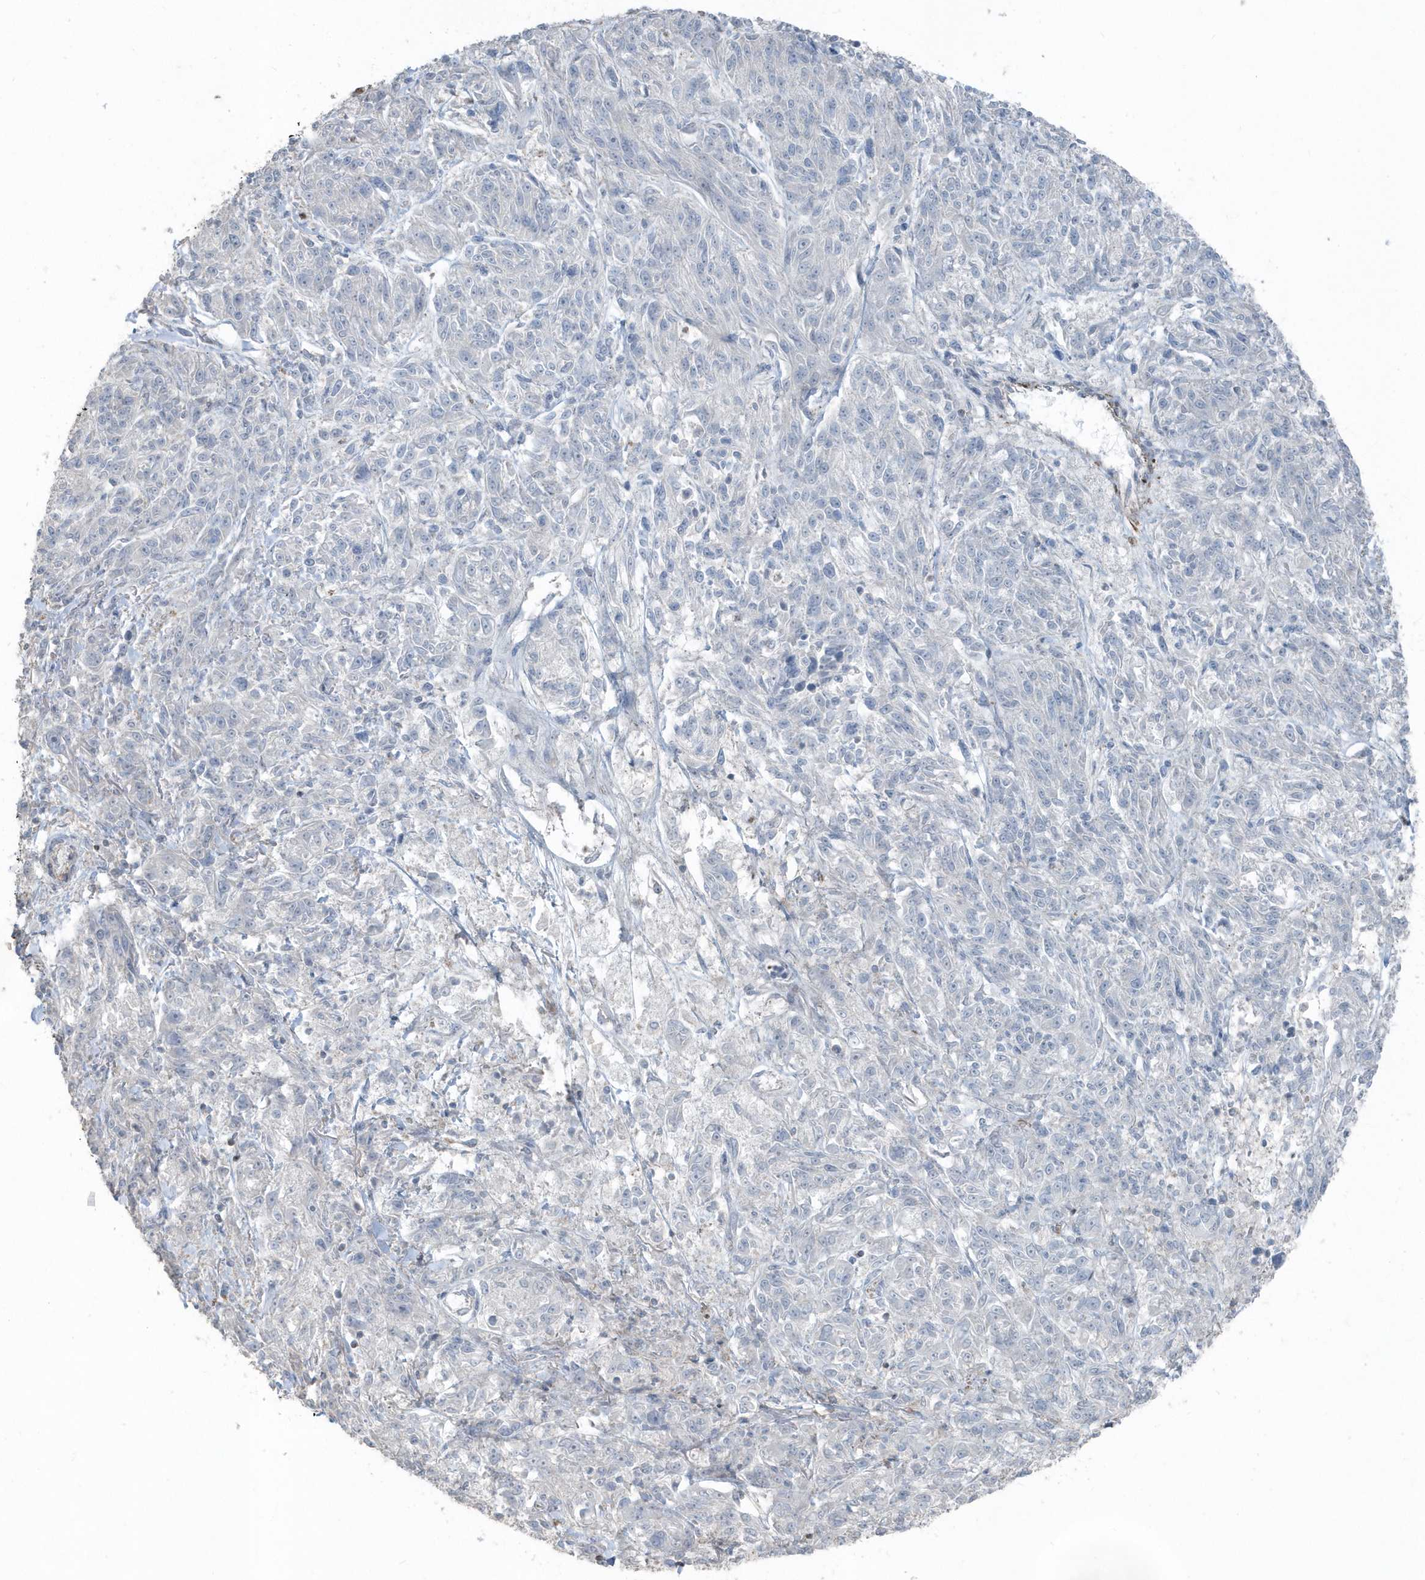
{"staining": {"intensity": "negative", "quantity": "none", "location": "none"}, "tissue": "melanoma", "cell_type": "Tumor cells", "image_type": "cancer", "snomed": [{"axis": "morphology", "description": "Malignant melanoma, NOS"}, {"axis": "topography", "description": "Skin"}], "caption": "Immunohistochemical staining of human melanoma demonstrates no significant staining in tumor cells.", "gene": "ACTC1", "patient": {"sex": "male", "age": 53}}